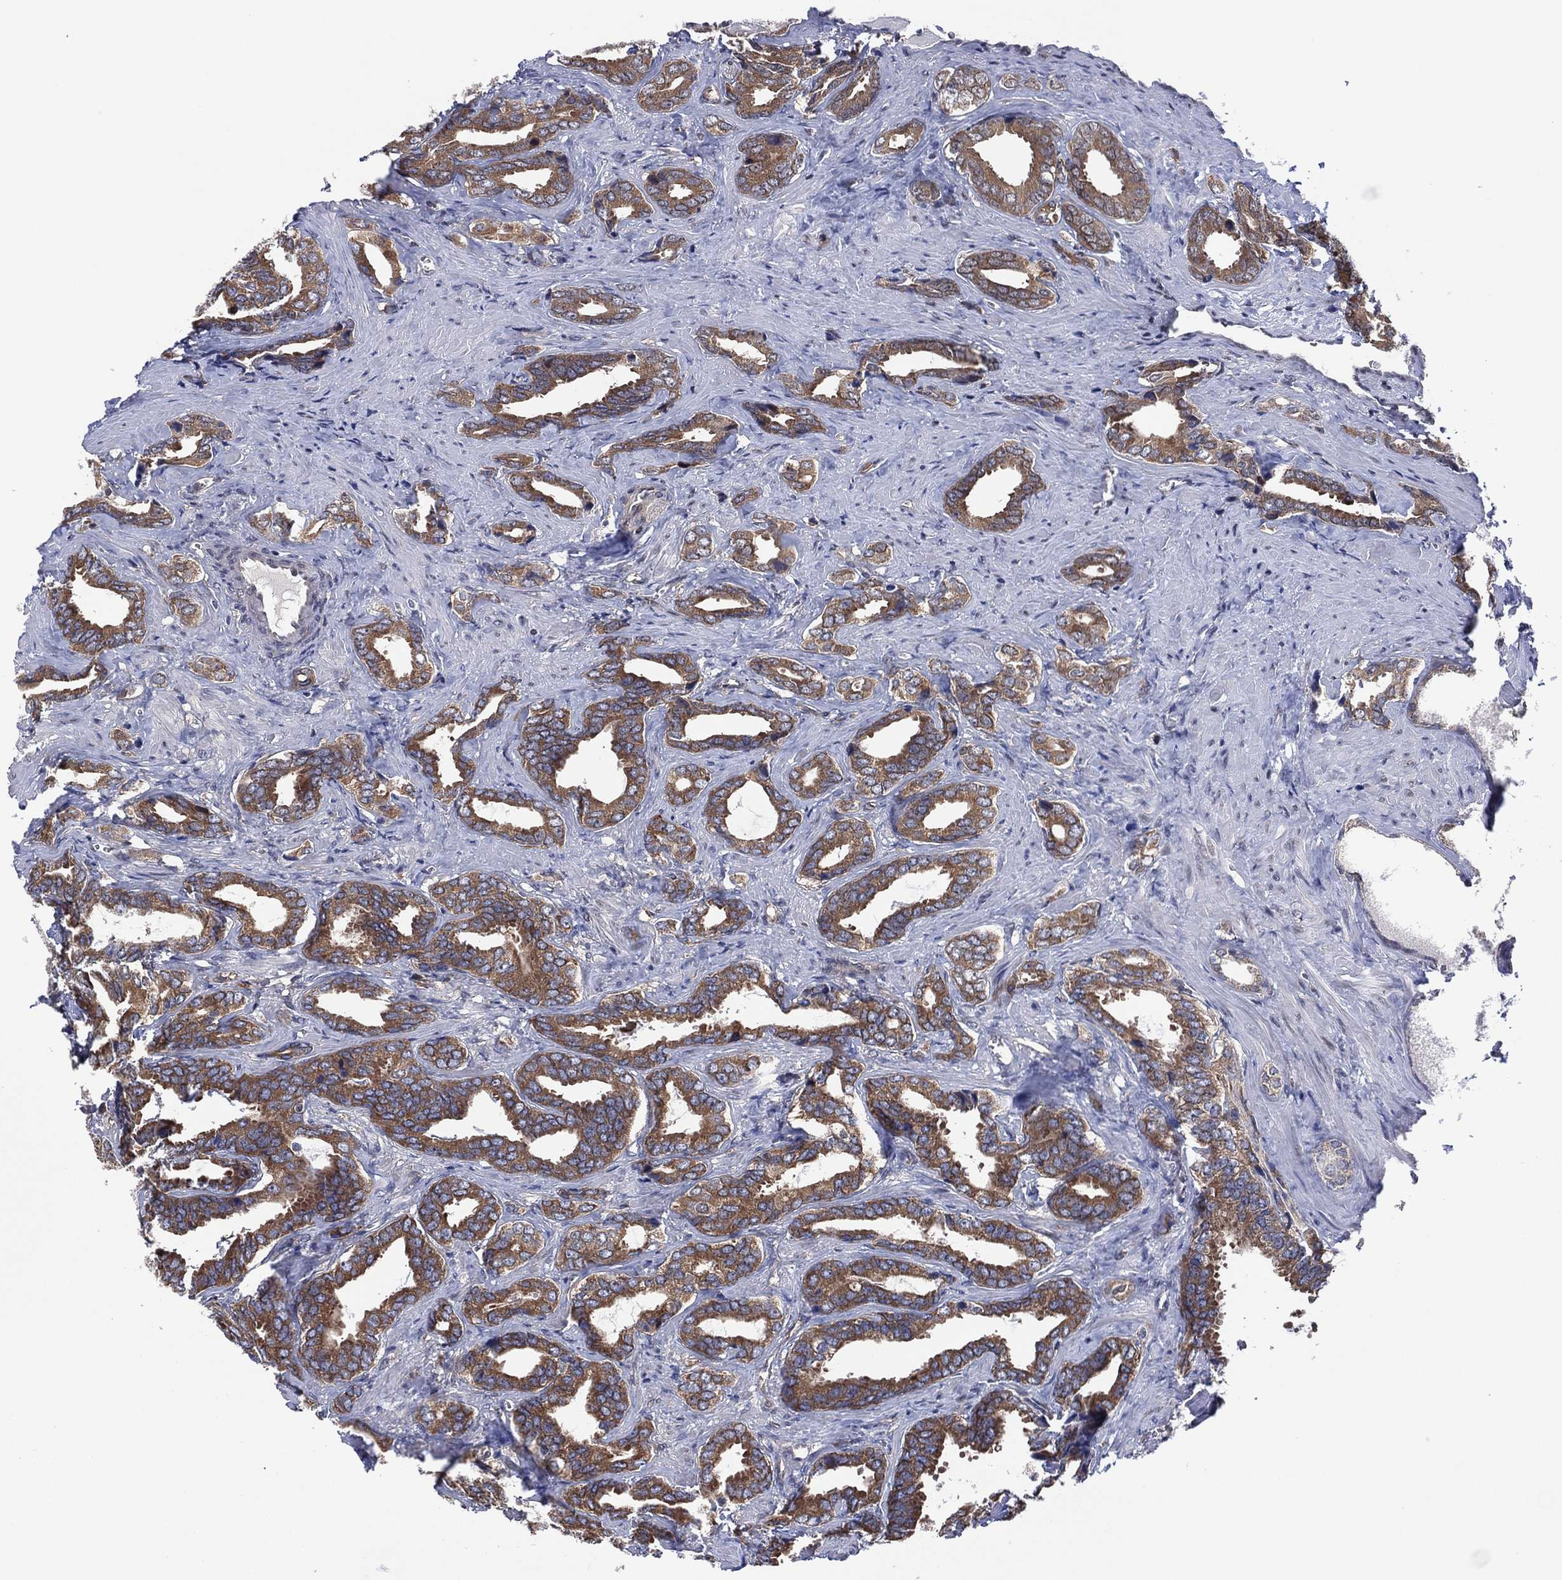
{"staining": {"intensity": "moderate", "quantity": "25%-75%", "location": "cytoplasmic/membranous"}, "tissue": "prostate cancer", "cell_type": "Tumor cells", "image_type": "cancer", "snomed": [{"axis": "morphology", "description": "Adenocarcinoma, NOS"}, {"axis": "topography", "description": "Prostate"}], "caption": "A histopathology image of human prostate adenocarcinoma stained for a protein reveals moderate cytoplasmic/membranous brown staining in tumor cells.", "gene": "PIDD1", "patient": {"sex": "male", "age": 66}}